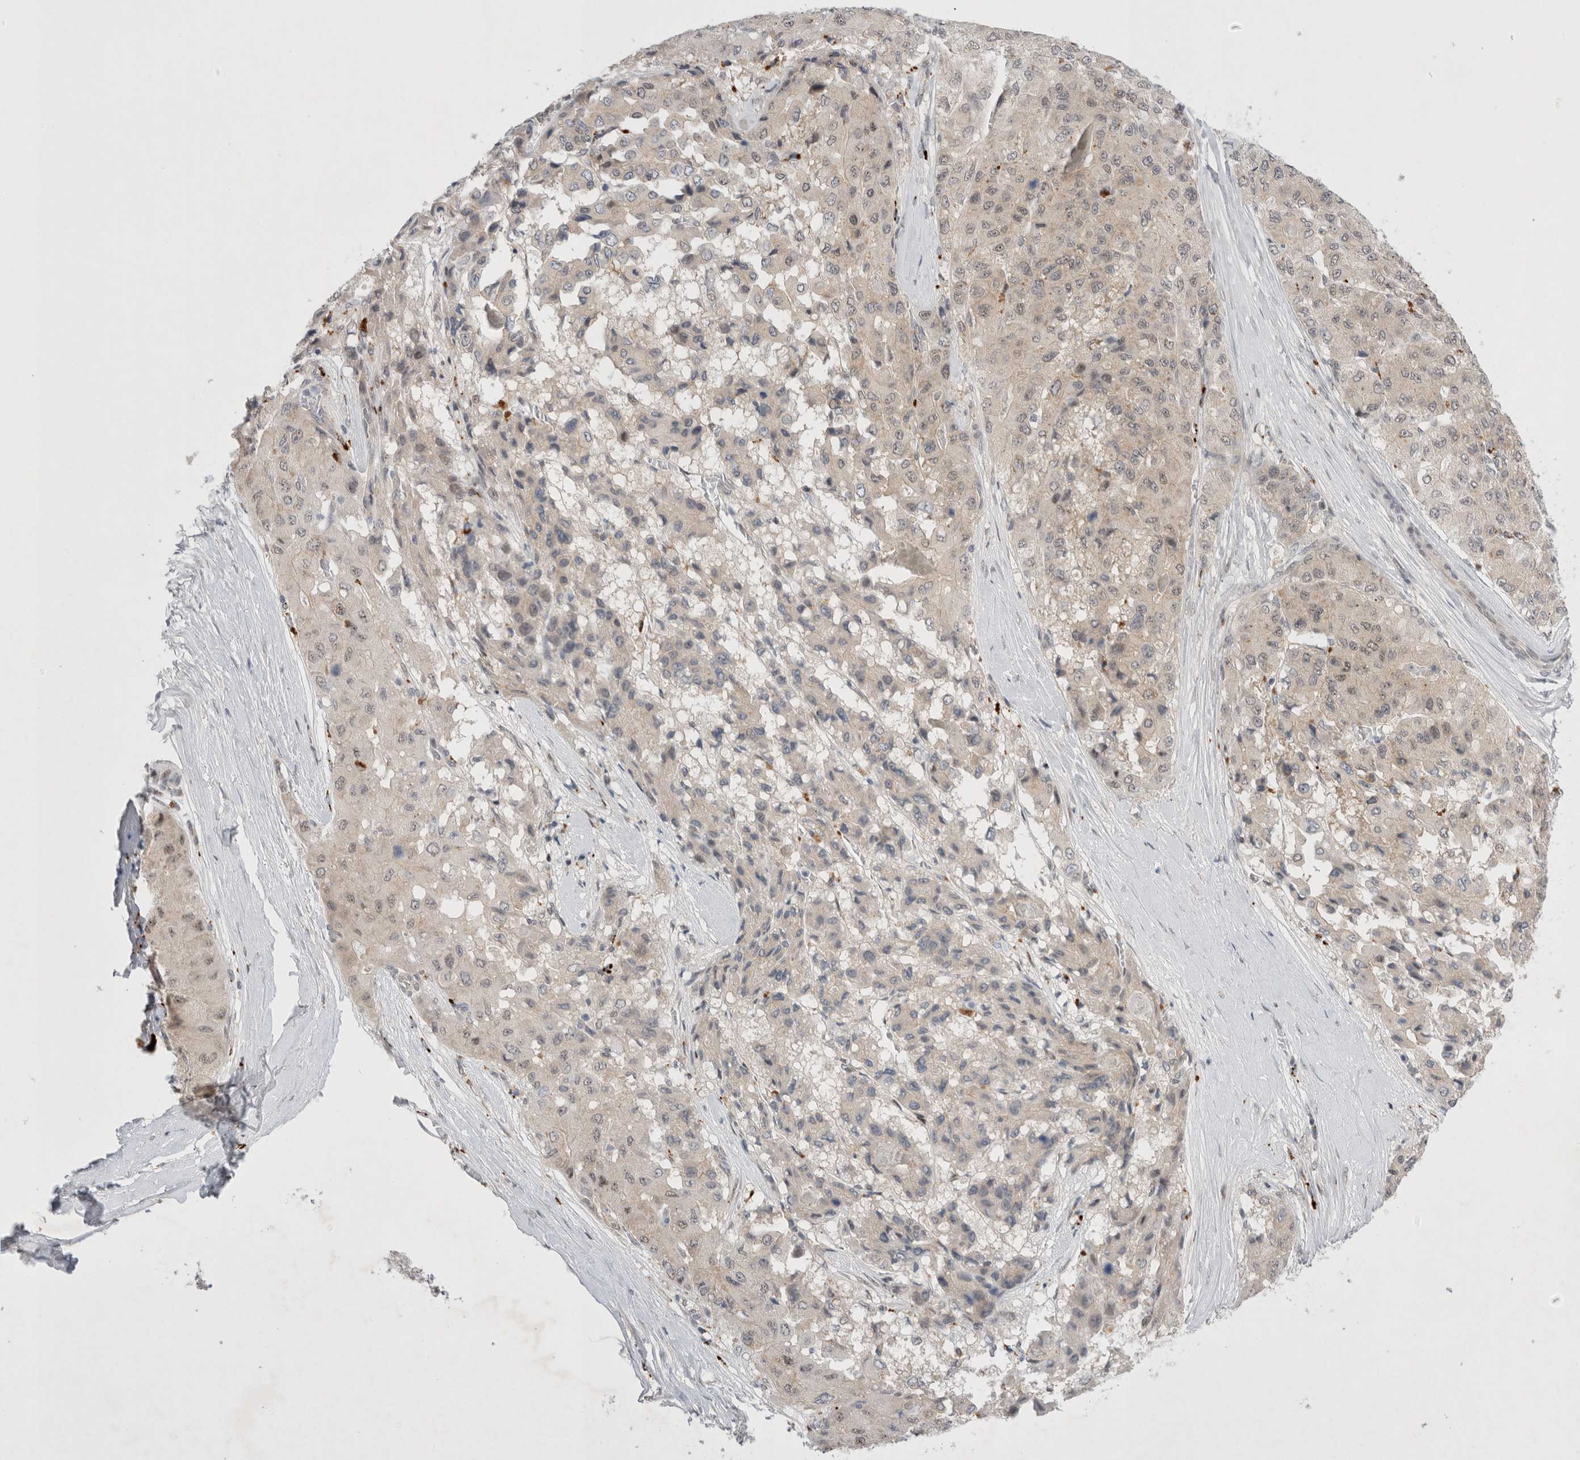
{"staining": {"intensity": "negative", "quantity": "none", "location": "none"}, "tissue": "liver cancer", "cell_type": "Tumor cells", "image_type": "cancer", "snomed": [{"axis": "morphology", "description": "Carcinoma, Hepatocellular, NOS"}, {"axis": "topography", "description": "Liver"}], "caption": "Immunohistochemistry (IHC) micrograph of neoplastic tissue: human hepatocellular carcinoma (liver) stained with DAB demonstrates no significant protein expression in tumor cells.", "gene": "WIPF2", "patient": {"sex": "male", "age": 80}}